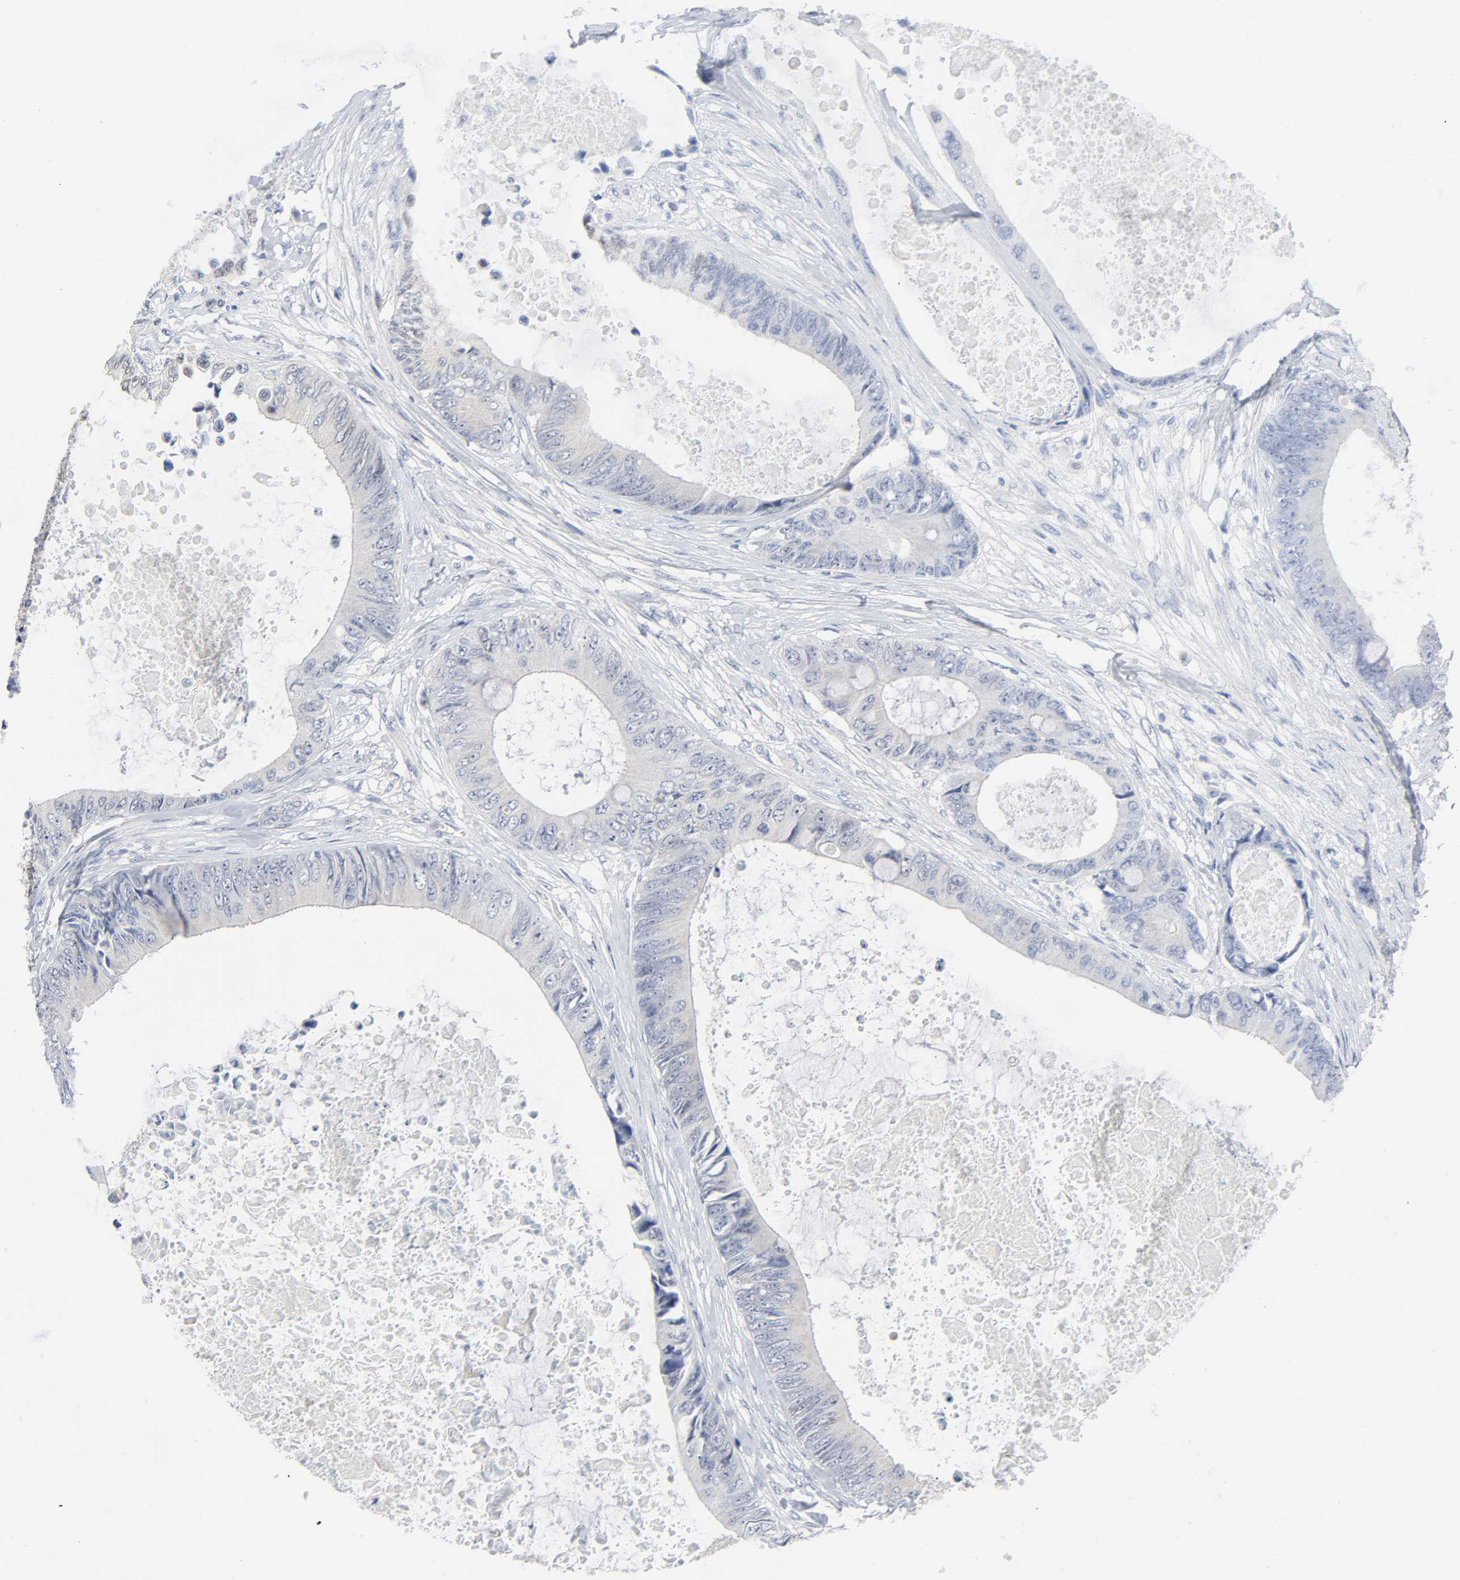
{"staining": {"intensity": "negative", "quantity": "none", "location": "none"}, "tissue": "colorectal cancer", "cell_type": "Tumor cells", "image_type": "cancer", "snomed": [{"axis": "morphology", "description": "Normal tissue, NOS"}, {"axis": "morphology", "description": "Adenocarcinoma, NOS"}, {"axis": "topography", "description": "Rectum"}, {"axis": "topography", "description": "Peripheral nerve tissue"}], "caption": "The immunohistochemistry image has no significant positivity in tumor cells of colorectal cancer tissue. (DAB (3,3'-diaminobenzidine) immunohistochemistry (IHC) visualized using brightfield microscopy, high magnification).", "gene": "WEE1", "patient": {"sex": "female", "age": 77}}